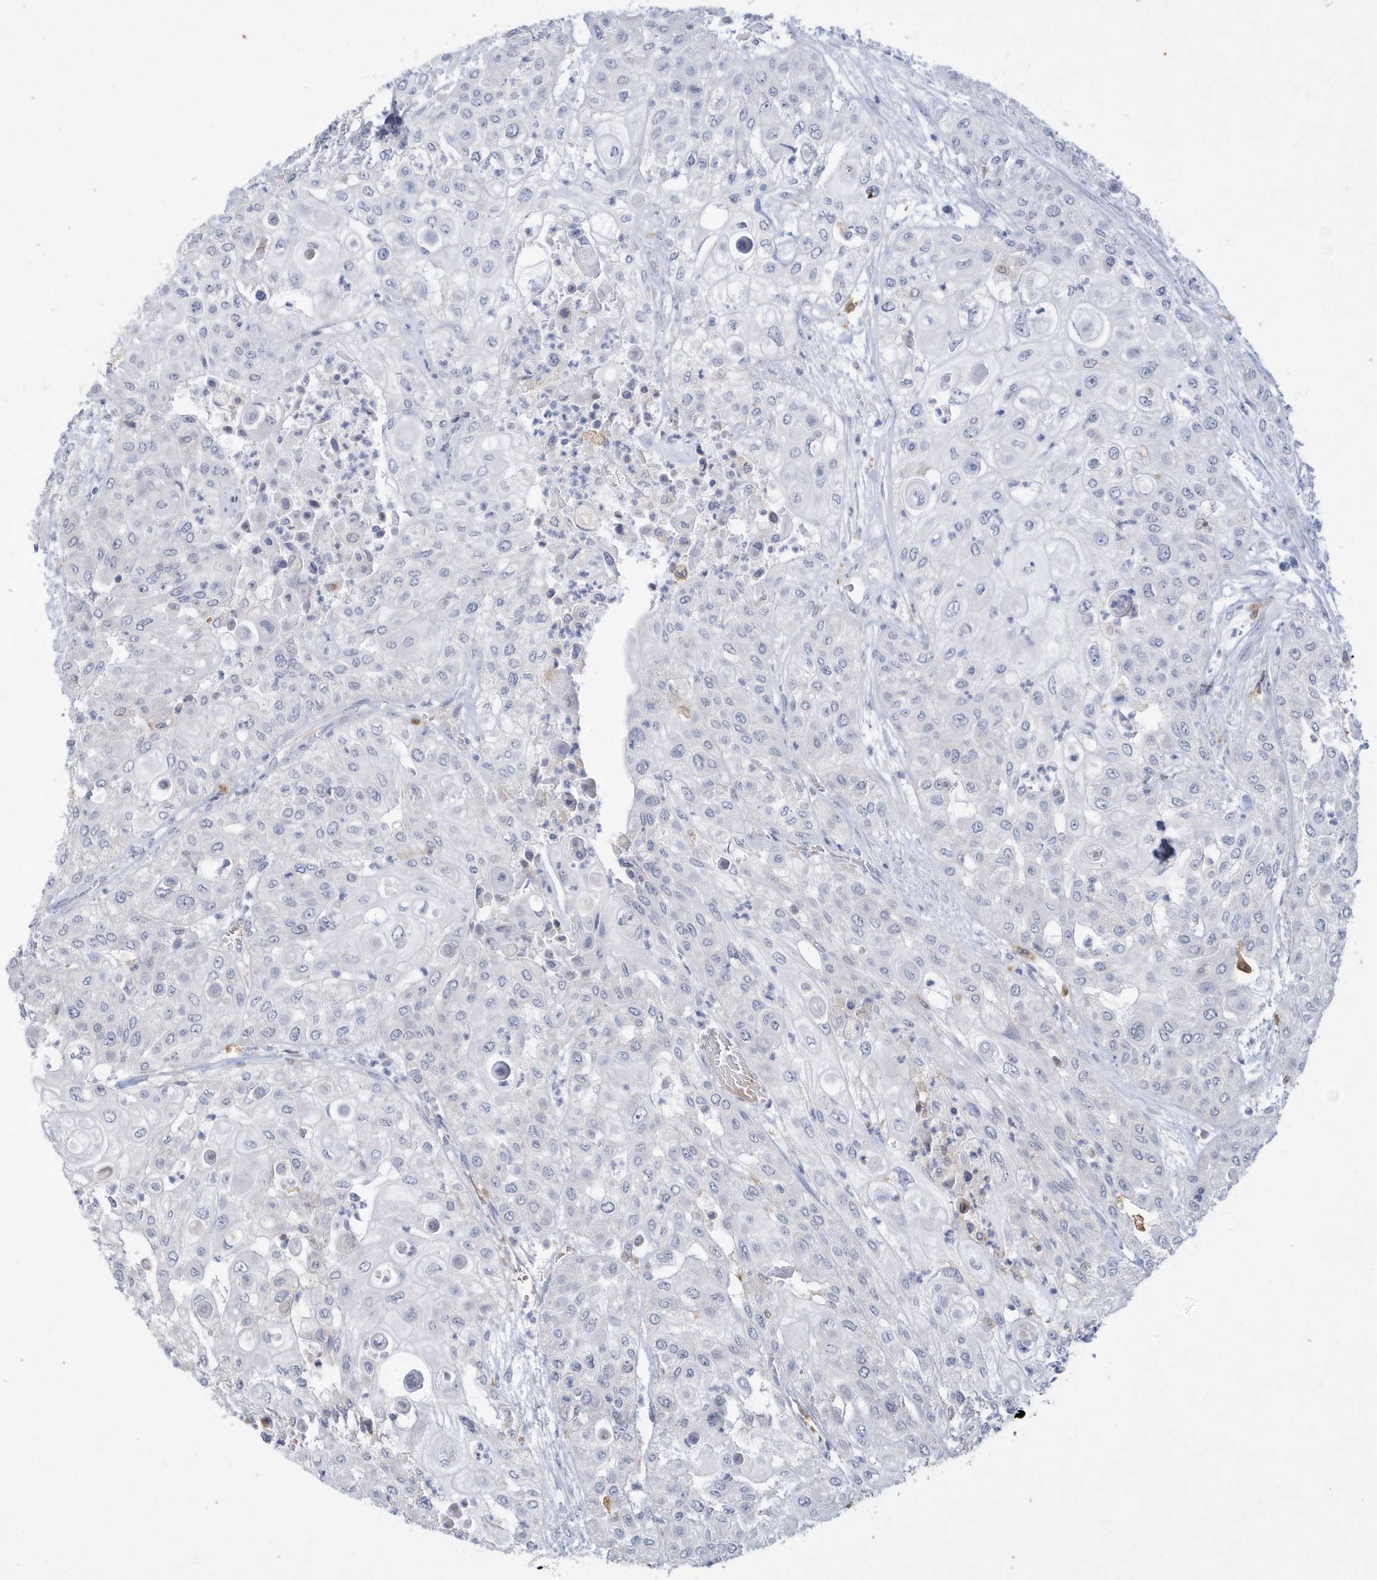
{"staining": {"intensity": "negative", "quantity": "none", "location": "none"}, "tissue": "urothelial cancer", "cell_type": "Tumor cells", "image_type": "cancer", "snomed": [{"axis": "morphology", "description": "Urothelial carcinoma, High grade"}, {"axis": "topography", "description": "Urinary bladder"}], "caption": "Urothelial cancer was stained to show a protein in brown. There is no significant staining in tumor cells. (Stains: DAB immunohistochemistry (IHC) with hematoxylin counter stain, Microscopy: brightfield microscopy at high magnification).", "gene": "TSPEAR", "patient": {"sex": "female", "age": 79}}